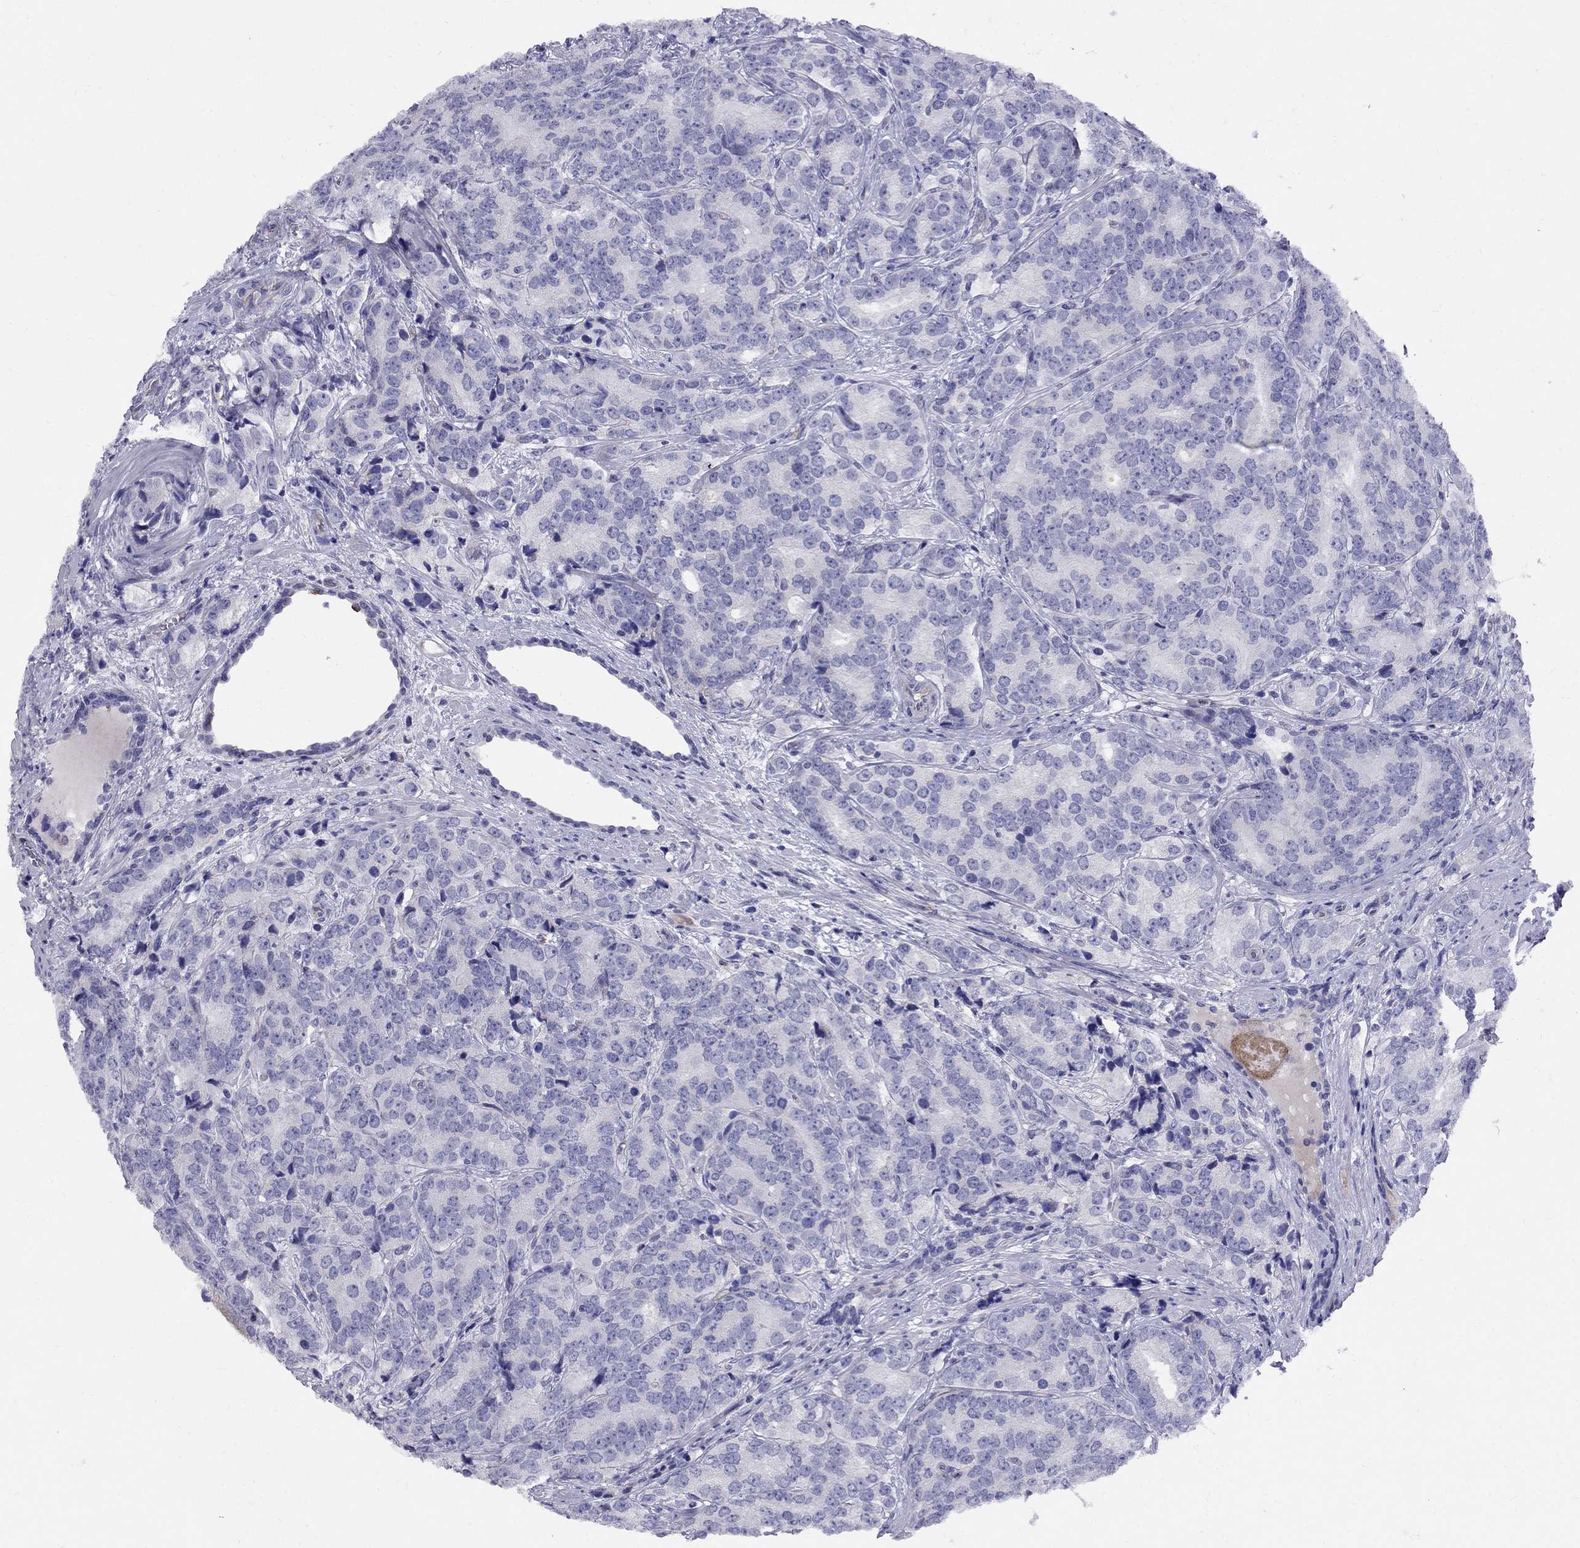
{"staining": {"intensity": "negative", "quantity": "none", "location": "none"}, "tissue": "prostate cancer", "cell_type": "Tumor cells", "image_type": "cancer", "snomed": [{"axis": "morphology", "description": "Adenocarcinoma, NOS"}, {"axis": "topography", "description": "Prostate"}], "caption": "DAB immunohistochemical staining of human adenocarcinoma (prostate) displays no significant staining in tumor cells.", "gene": "SPINT4", "patient": {"sex": "male", "age": 71}}